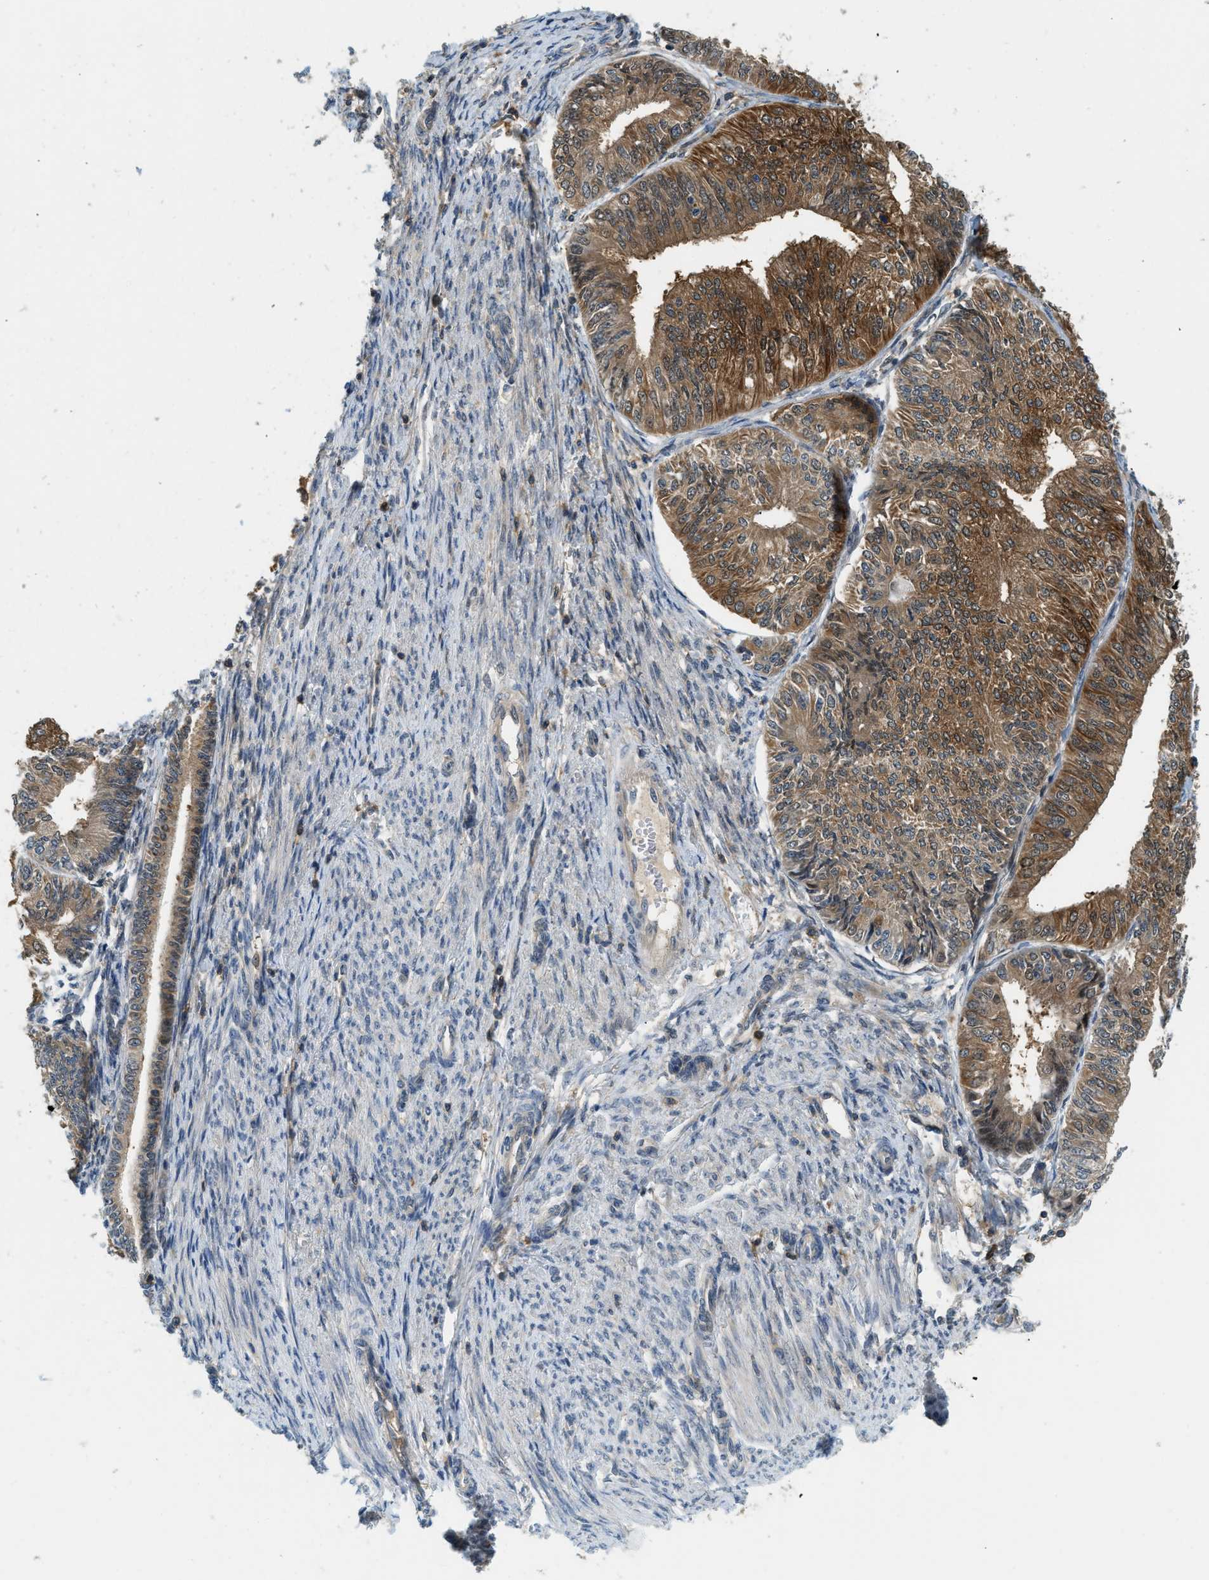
{"staining": {"intensity": "moderate", "quantity": ">75%", "location": "cytoplasmic/membranous"}, "tissue": "endometrial cancer", "cell_type": "Tumor cells", "image_type": "cancer", "snomed": [{"axis": "morphology", "description": "Adenocarcinoma, NOS"}, {"axis": "topography", "description": "Endometrium"}], "caption": "Protein staining reveals moderate cytoplasmic/membranous positivity in about >75% of tumor cells in adenocarcinoma (endometrial).", "gene": "GMPPB", "patient": {"sex": "female", "age": 58}}